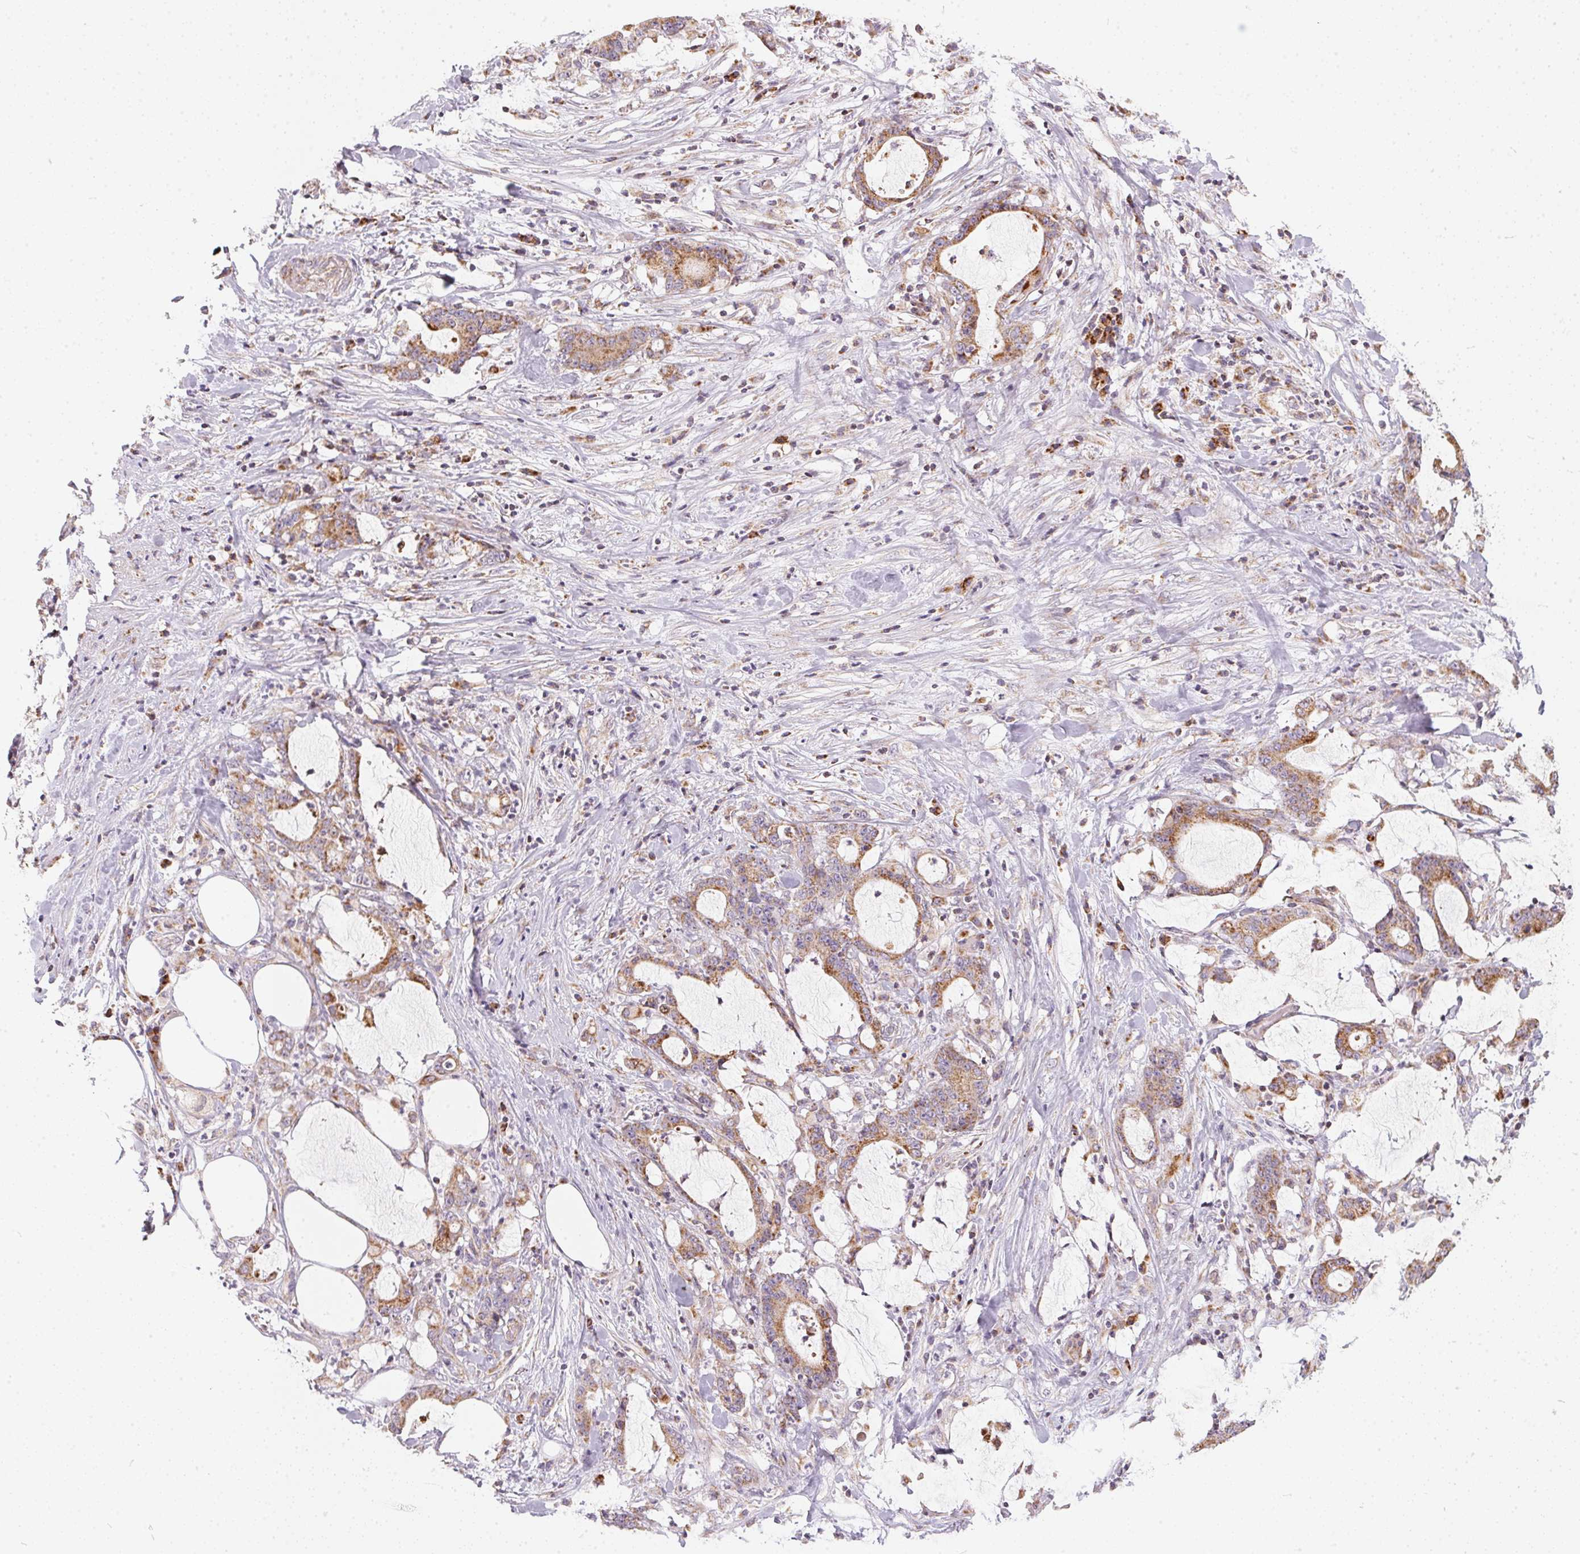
{"staining": {"intensity": "moderate", "quantity": ">75%", "location": "cytoplasmic/membranous"}, "tissue": "stomach cancer", "cell_type": "Tumor cells", "image_type": "cancer", "snomed": [{"axis": "morphology", "description": "Adenocarcinoma, NOS"}, {"axis": "topography", "description": "Stomach, upper"}], "caption": "Immunohistochemistry (DAB (3,3'-diaminobenzidine)) staining of human stomach adenocarcinoma reveals moderate cytoplasmic/membranous protein expression in approximately >75% of tumor cells. (DAB IHC with brightfield microscopy, high magnification).", "gene": "VWA5B2", "patient": {"sex": "male", "age": 68}}